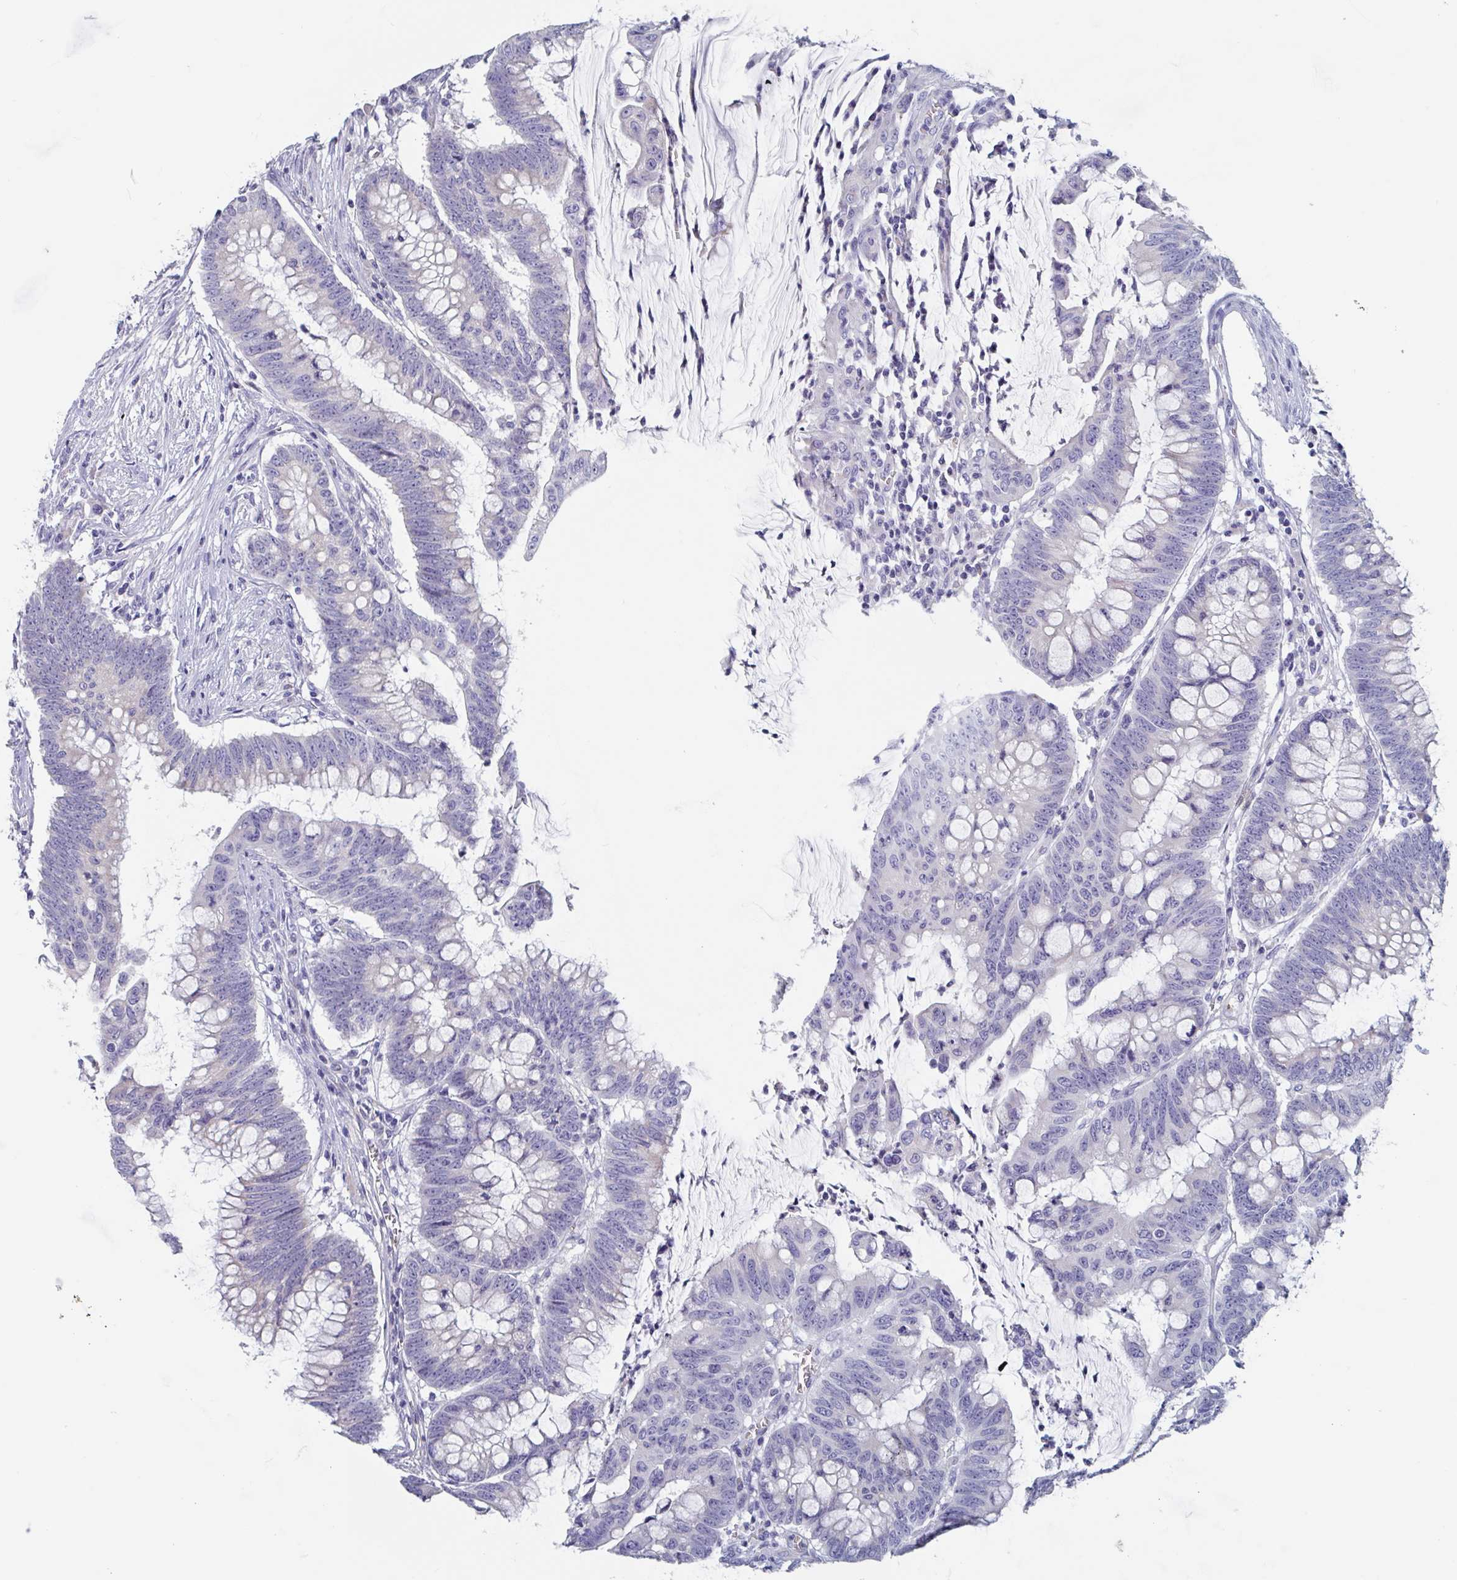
{"staining": {"intensity": "negative", "quantity": "none", "location": "none"}, "tissue": "colorectal cancer", "cell_type": "Tumor cells", "image_type": "cancer", "snomed": [{"axis": "morphology", "description": "Adenocarcinoma, NOS"}, {"axis": "topography", "description": "Colon"}], "caption": "Human adenocarcinoma (colorectal) stained for a protein using IHC reveals no expression in tumor cells.", "gene": "ABHD16A", "patient": {"sex": "male", "age": 62}}